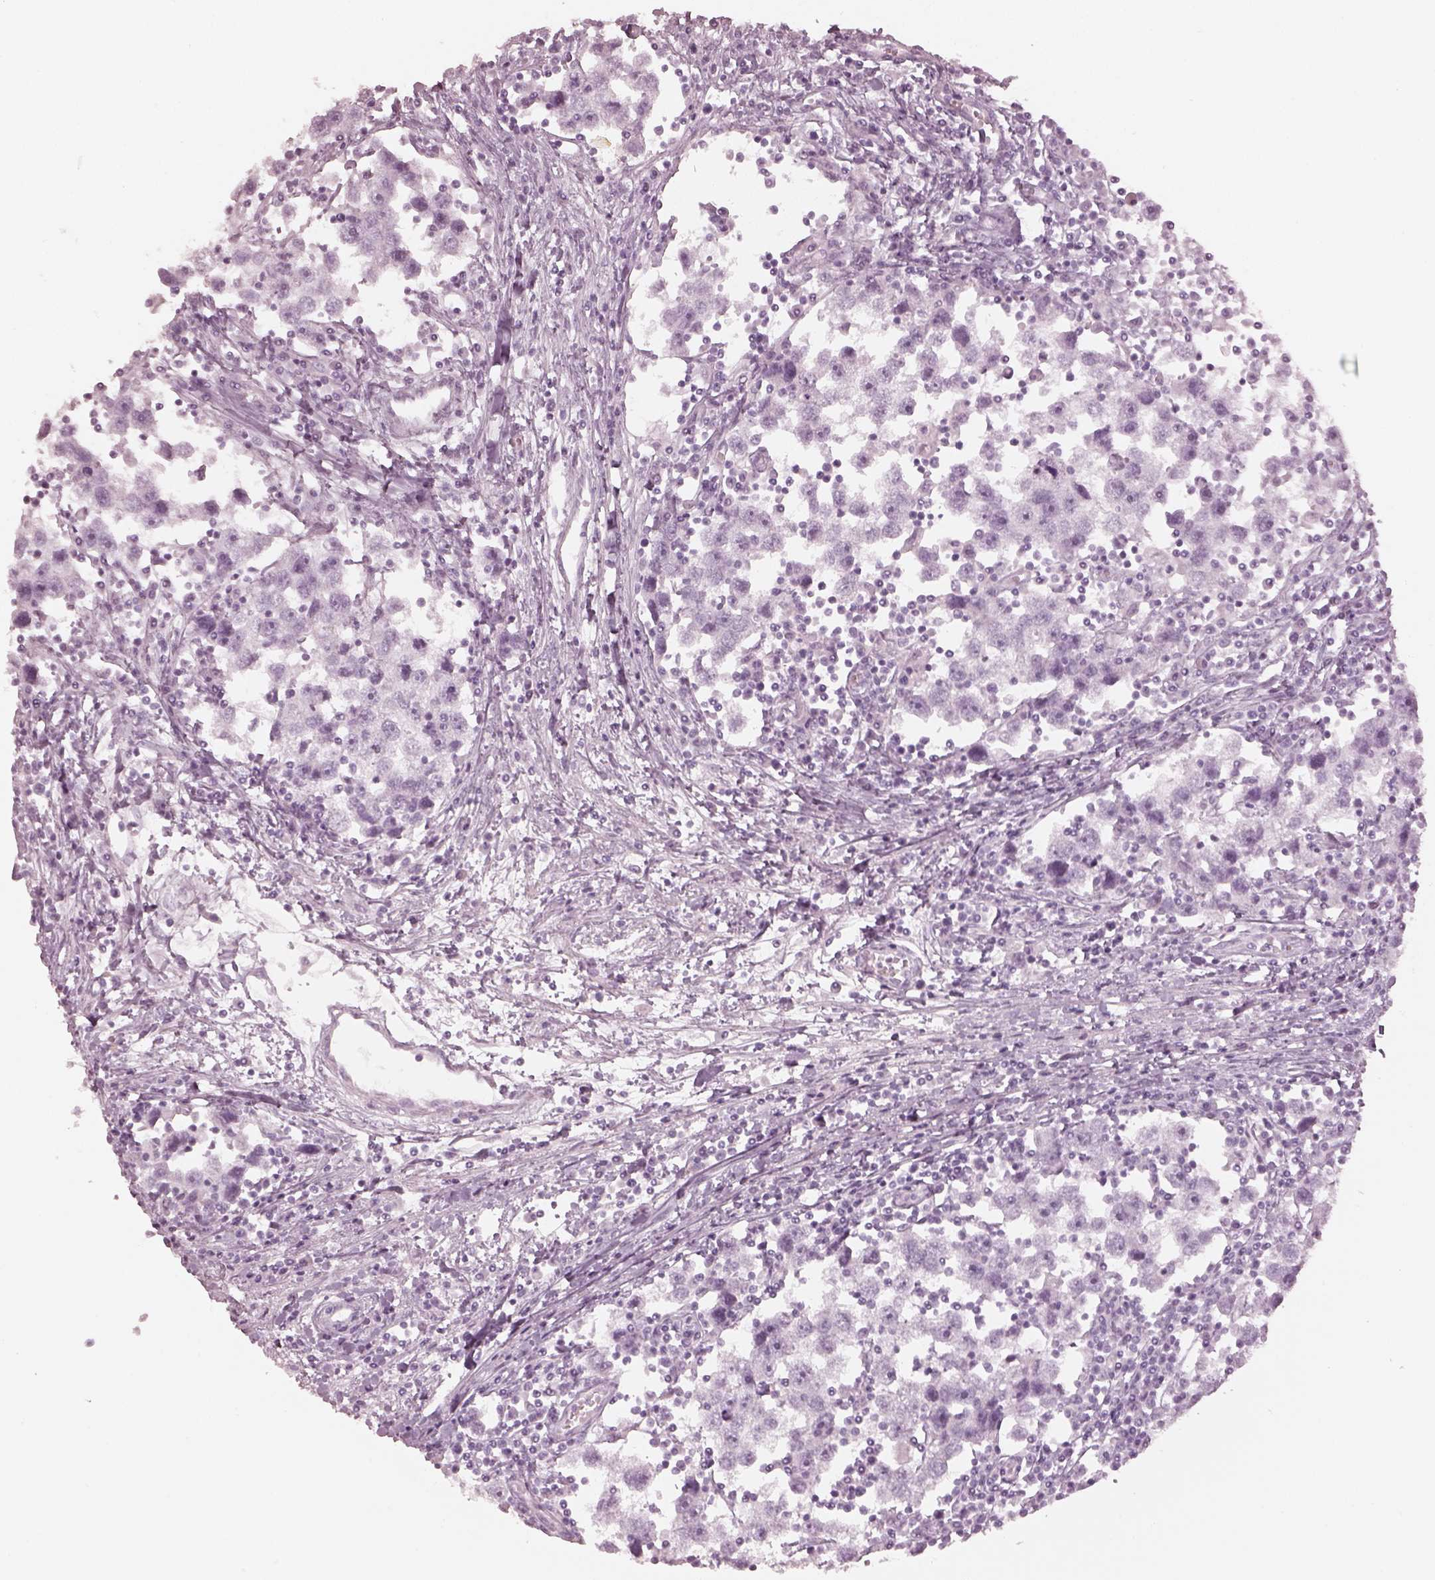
{"staining": {"intensity": "negative", "quantity": "none", "location": "none"}, "tissue": "testis cancer", "cell_type": "Tumor cells", "image_type": "cancer", "snomed": [{"axis": "morphology", "description": "Seminoma, NOS"}, {"axis": "topography", "description": "Testis"}], "caption": "High magnification brightfield microscopy of testis seminoma stained with DAB (brown) and counterstained with hematoxylin (blue): tumor cells show no significant expression.", "gene": "OPN4", "patient": {"sex": "male", "age": 30}}